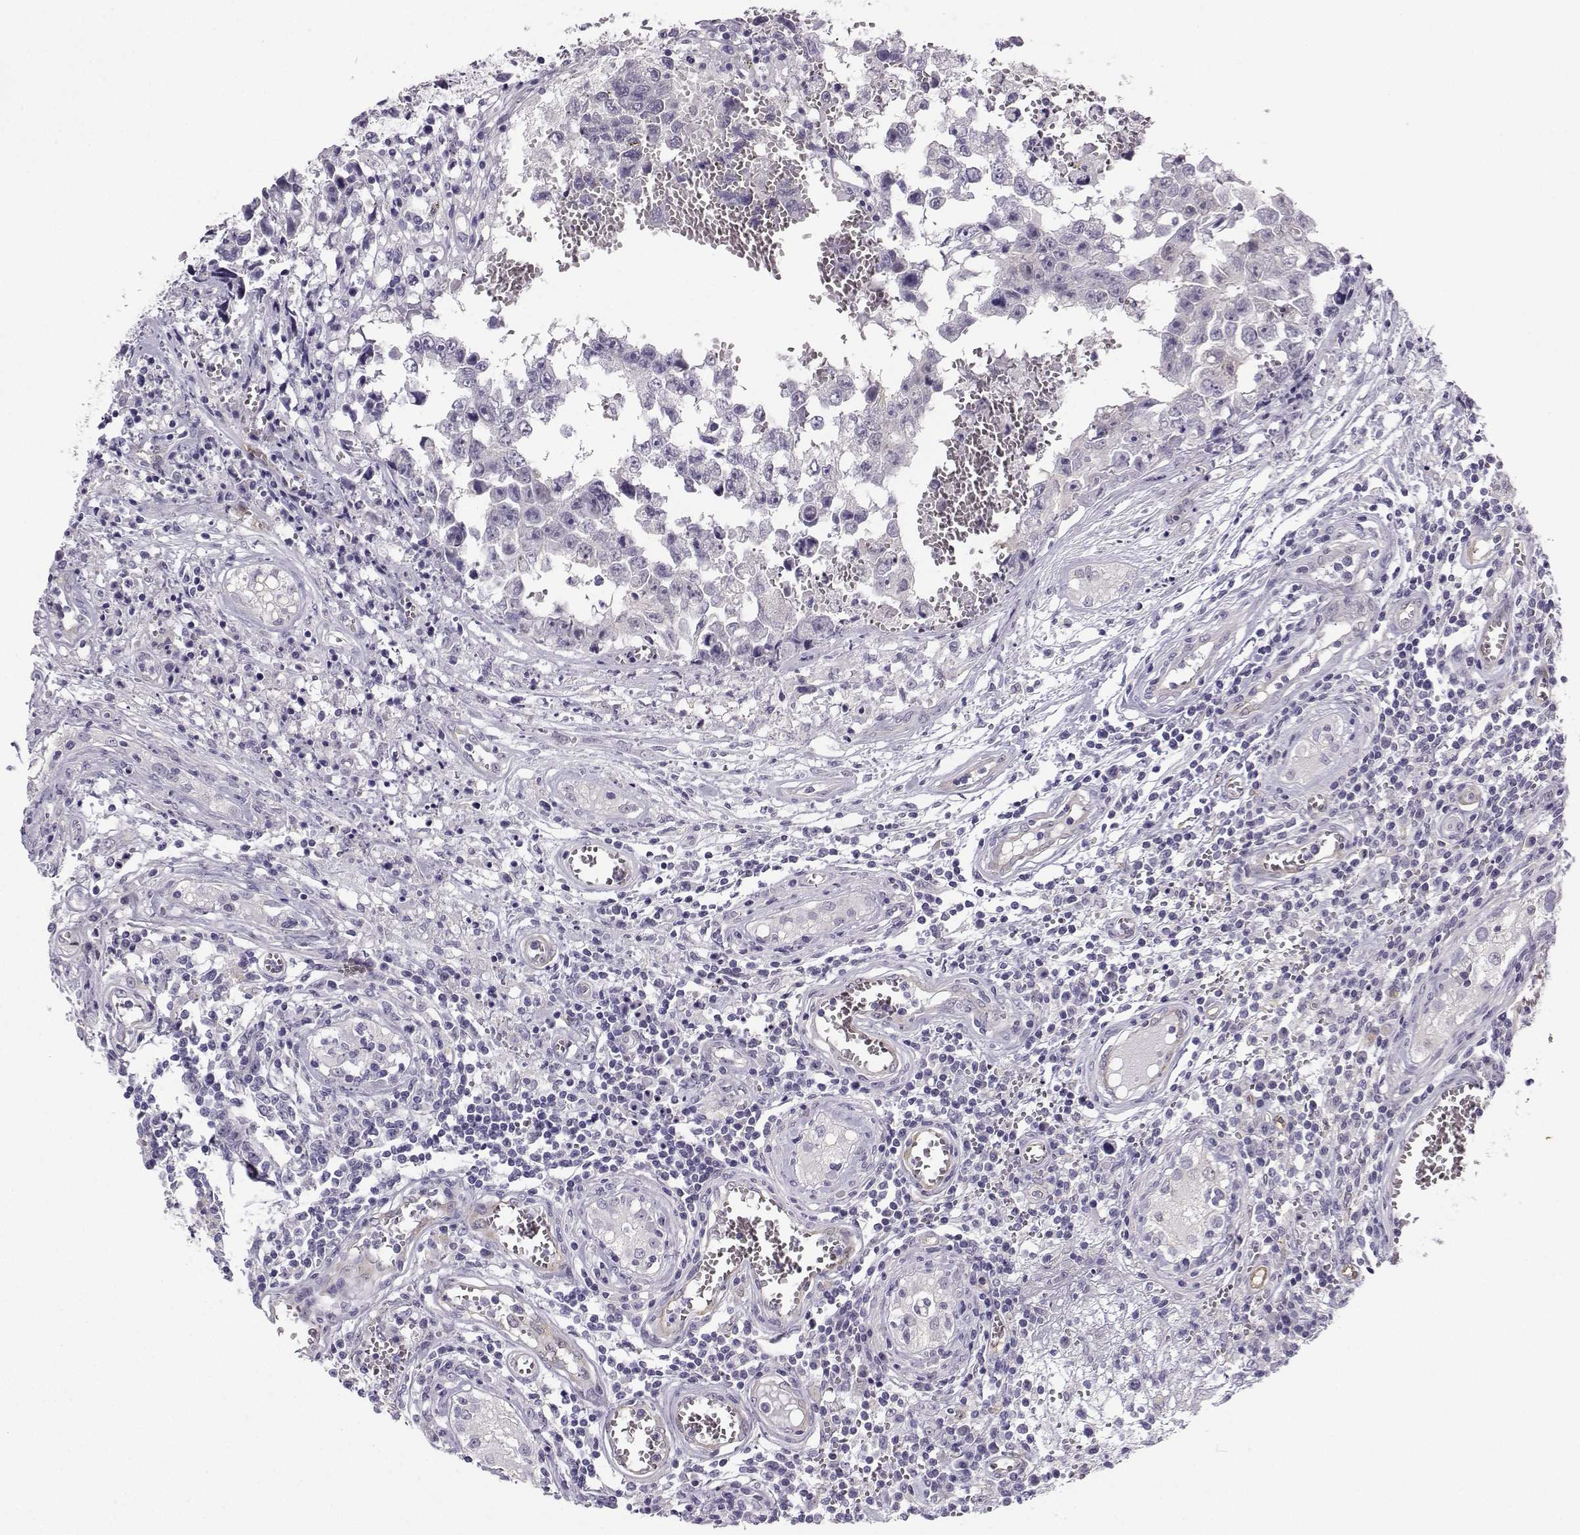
{"staining": {"intensity": "negative", "quantity": "none", "location": "none"}, "tissue": "testis cancer", "cell_type": "Tumor cells", "image_type": "cancer", "snomed": [{"axis": "morphology", "description": "Carcinoma, Embryonal, NOS"}, {"axis": "topography", "description": "Testis"}], "caption": "DAB immunohistochemical staining of testis embryonal carcinoma demonstrates no significant expression in tumor cells.", "gene": "NQO1", "patient": {"sex": "male", "age": 36}}